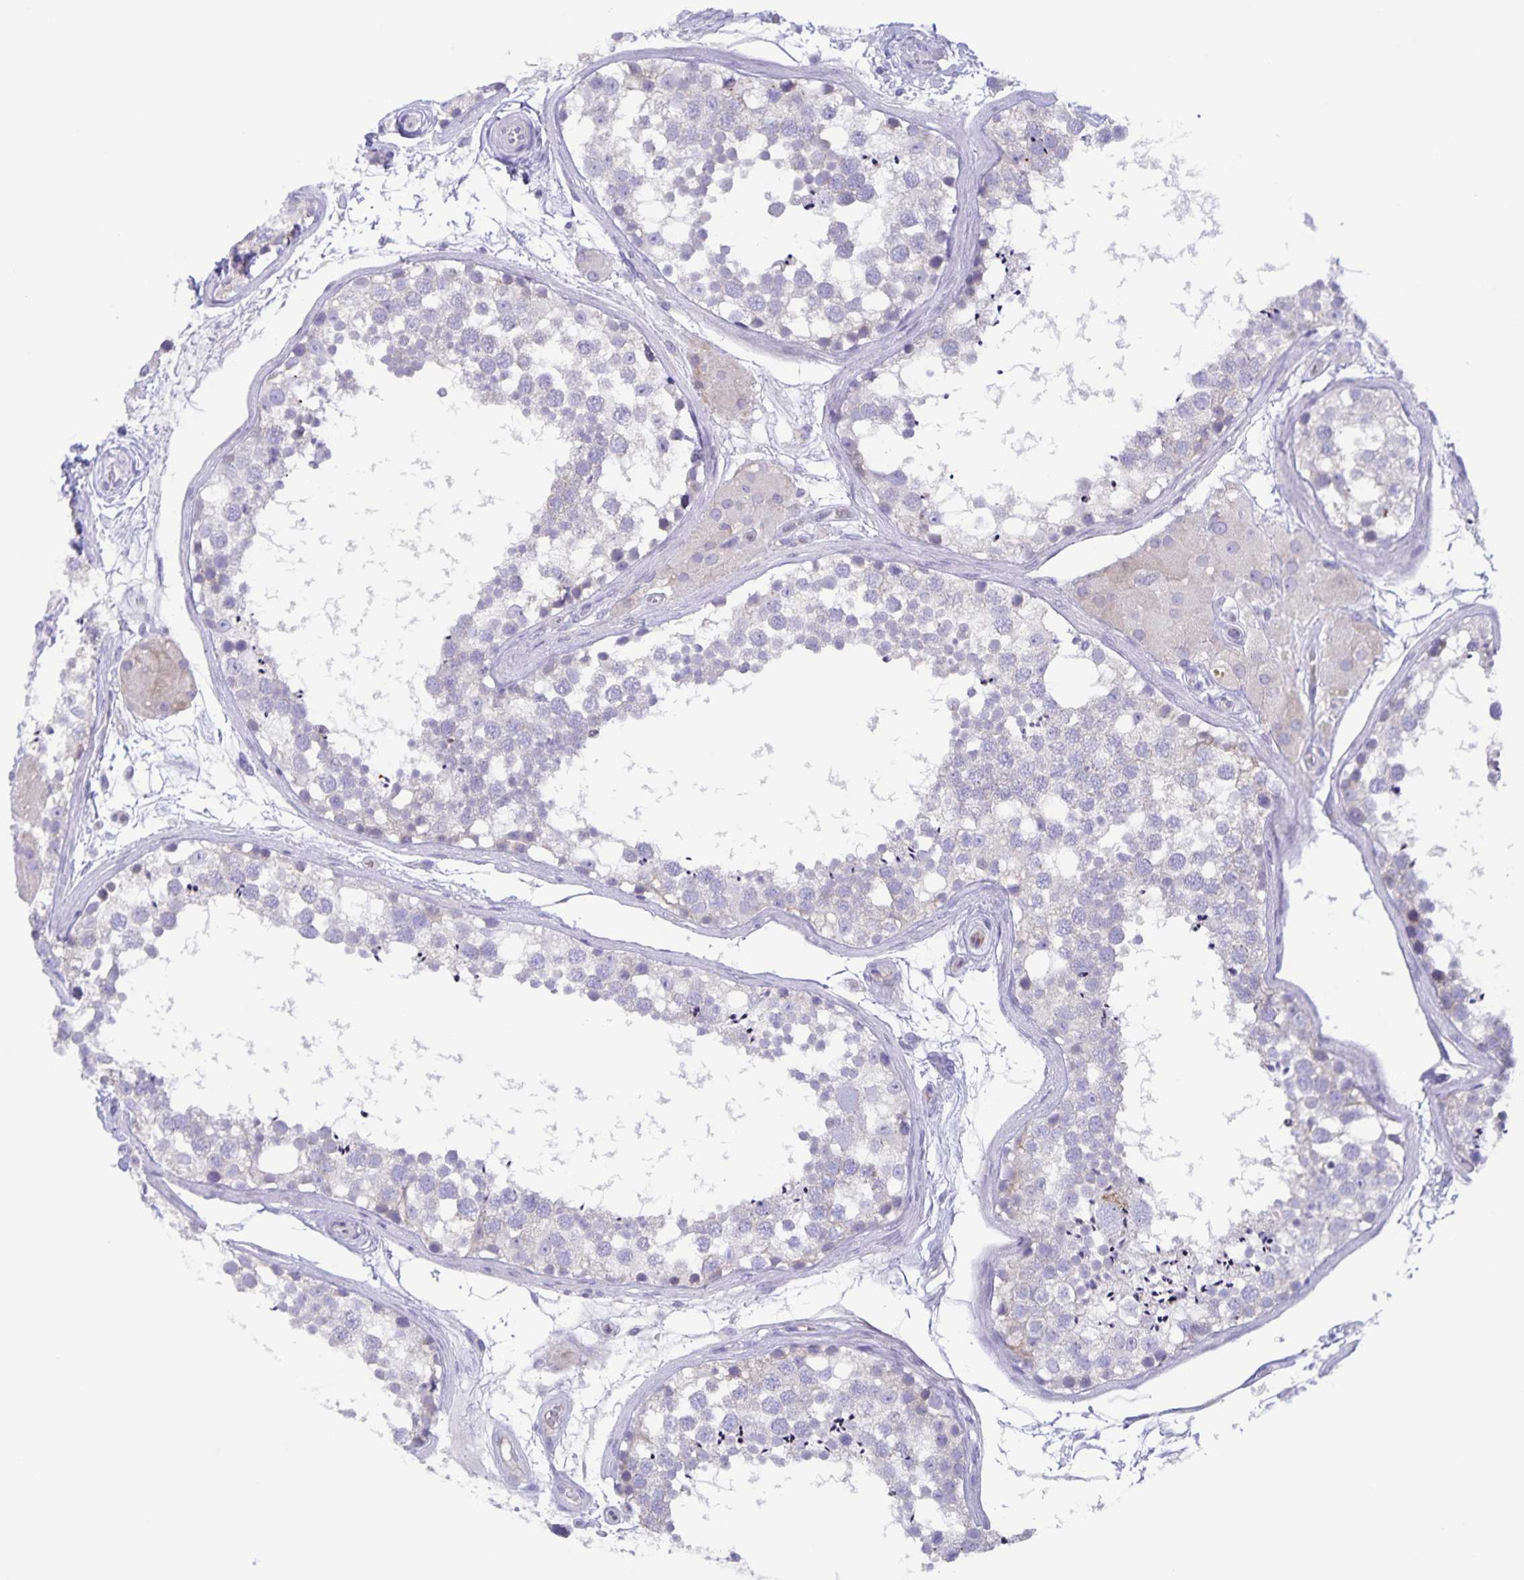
{"staining": {"intensity": "negative", "quantity": "none", "location": "none"}, "tissue": "testis", "cell_type": "Cells in seminiferous ducts", "image_type": "normal", "snomed": [{"axis": "morphology", "description": "Normal tissue, NOS"}, {"axis": "morphology", "description": "Seminoma, NOS"}, {"axis": "topography", "description": "Testis"}], "caption": "Testis stained for a protein using immunohistochemistry reveals no positivity cells in seminiferous ducts.", "gene": "AQP4", "patient": {"sex": "male", "age": 65}}